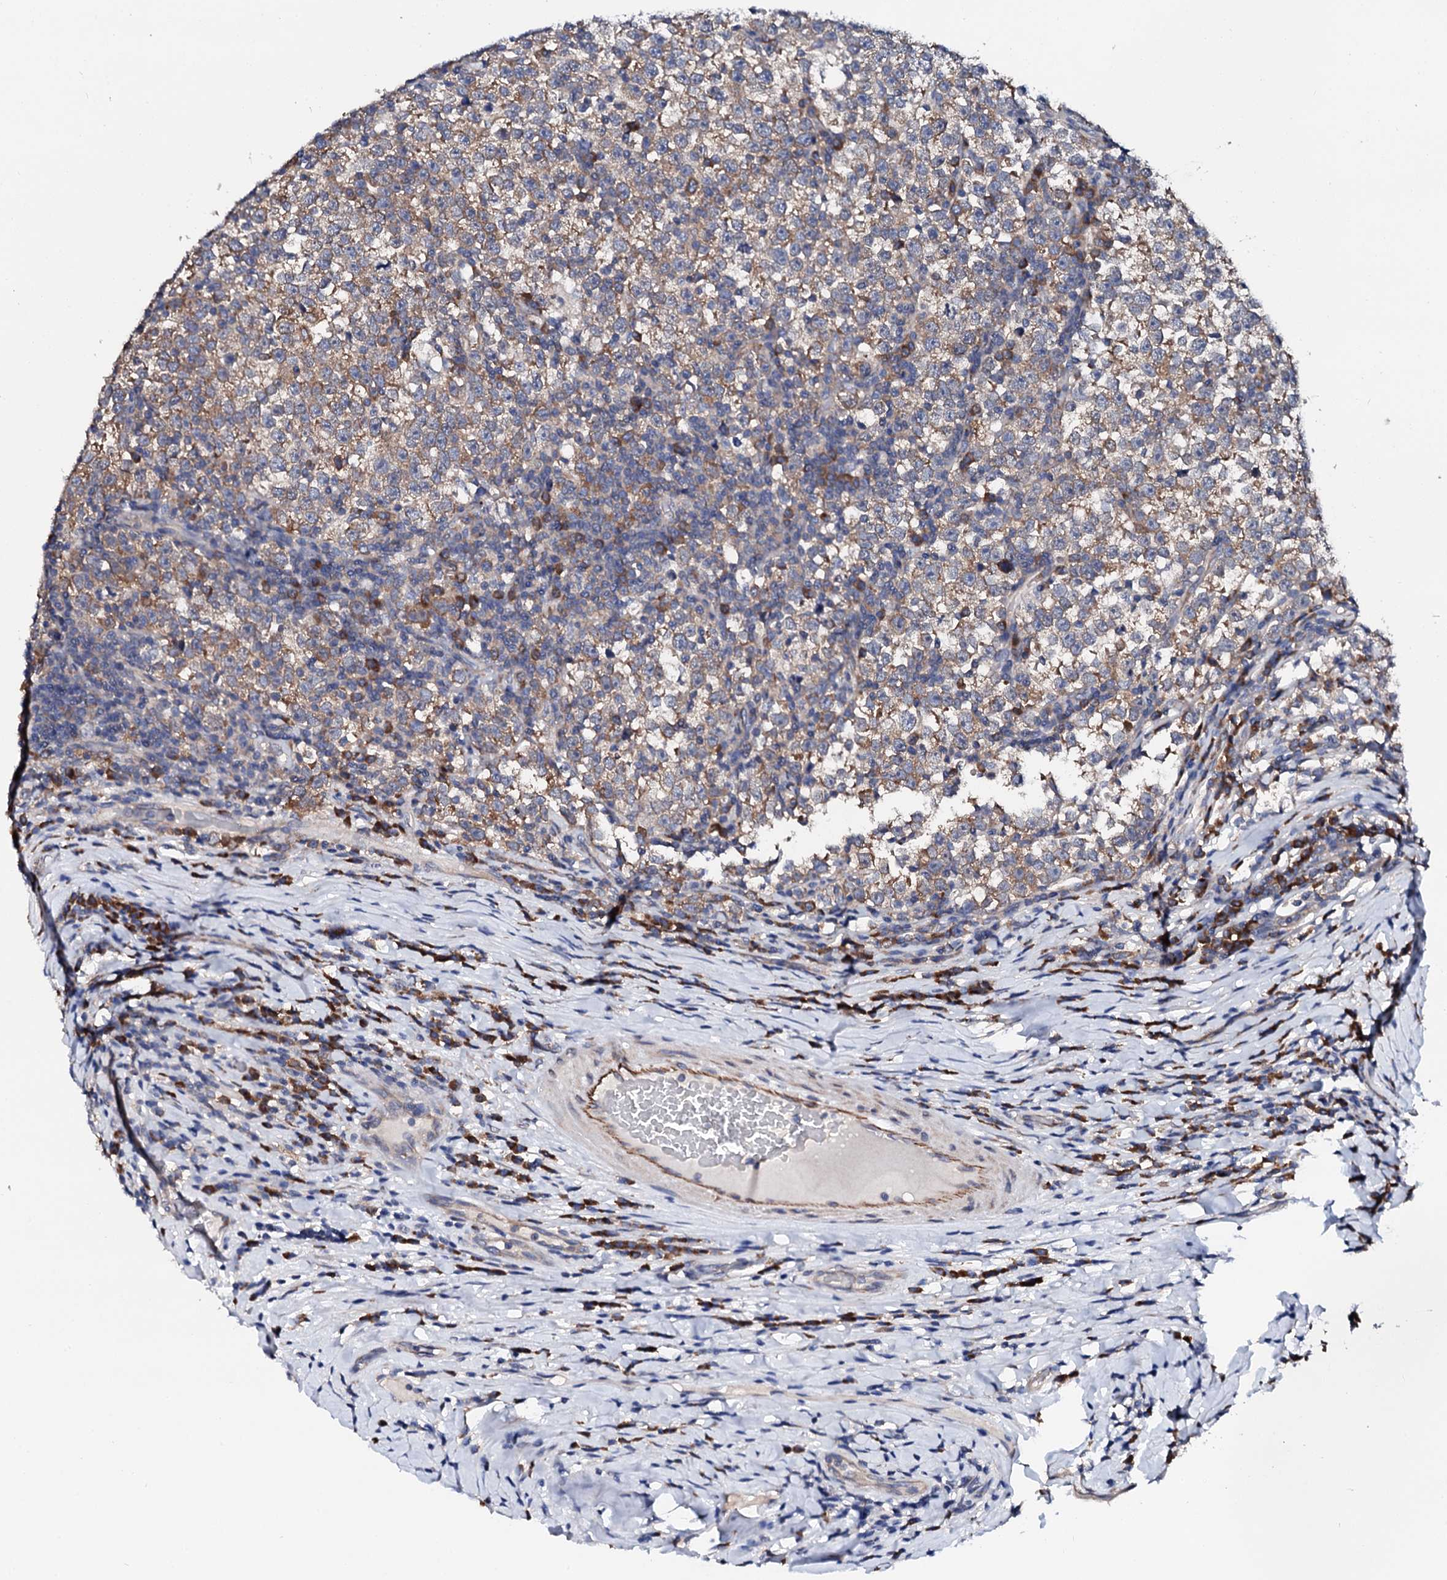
{"staining": {"intensity": "moderate", "quantity": ">75%", "location": "cytoplasmic/membranous"}, "tissue": "testis cancer", "cell_type": "Tumor cells", "image_type": "cancer", "snomed": [{"axis": "morphology", "description": "Normal tissue, NOS"}, {"axis": "morphology", "description": "Seminoma, NOS"}, {"axis": "topography", "description": "Testis"}], "caption": "Immunohistochemical staining of testis seminoma shows moderate cytoplasmic/membranous protein positivity in approximately >75% of tumor cells.", "gene": "NUP58", "patient": {"sex": "male", "age": 43}}